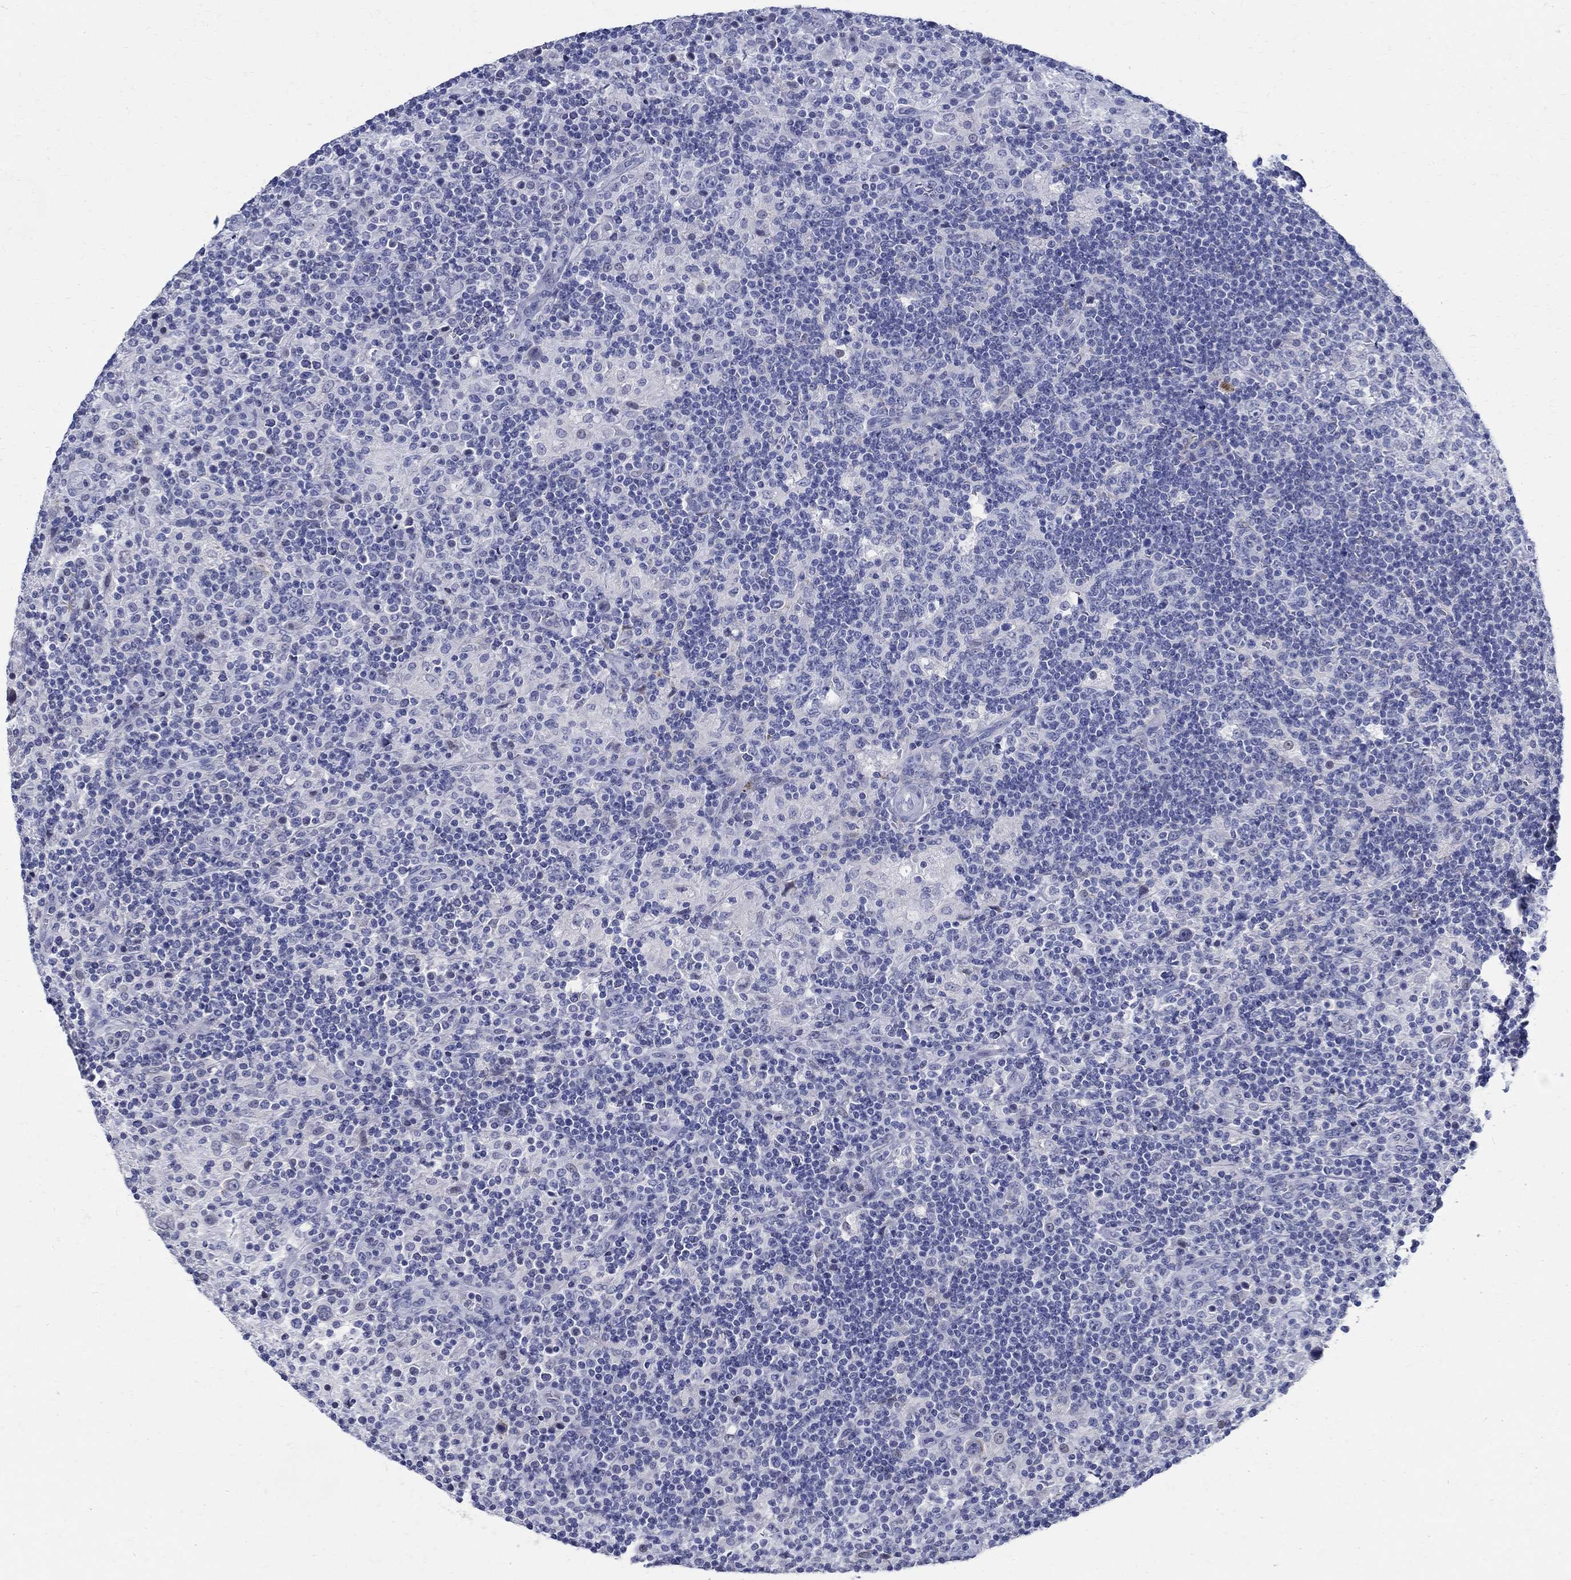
{"staining": {"intensity": "negative", "quantity": "none", "location": "none"}, "tissue": "lymphoma", "cell_type": "Tumor cells", "image_type": "cancer", "snomed": [{"axis": "morphology", "description": "Hodgkin's disease, NOS"}, {"axis": "topography", "description": "Lymph node"}], "caption": "High power microscopy image of an IHC micrograph of Hodgkin's disease, revealing no significant positivity in tumor cells. (DAB immunohistochemistry (IHC) visualized using brightfield microscopy, high magnification).", "gene": "BSPRY", "patient": {"sex": "male", "age": 70}}